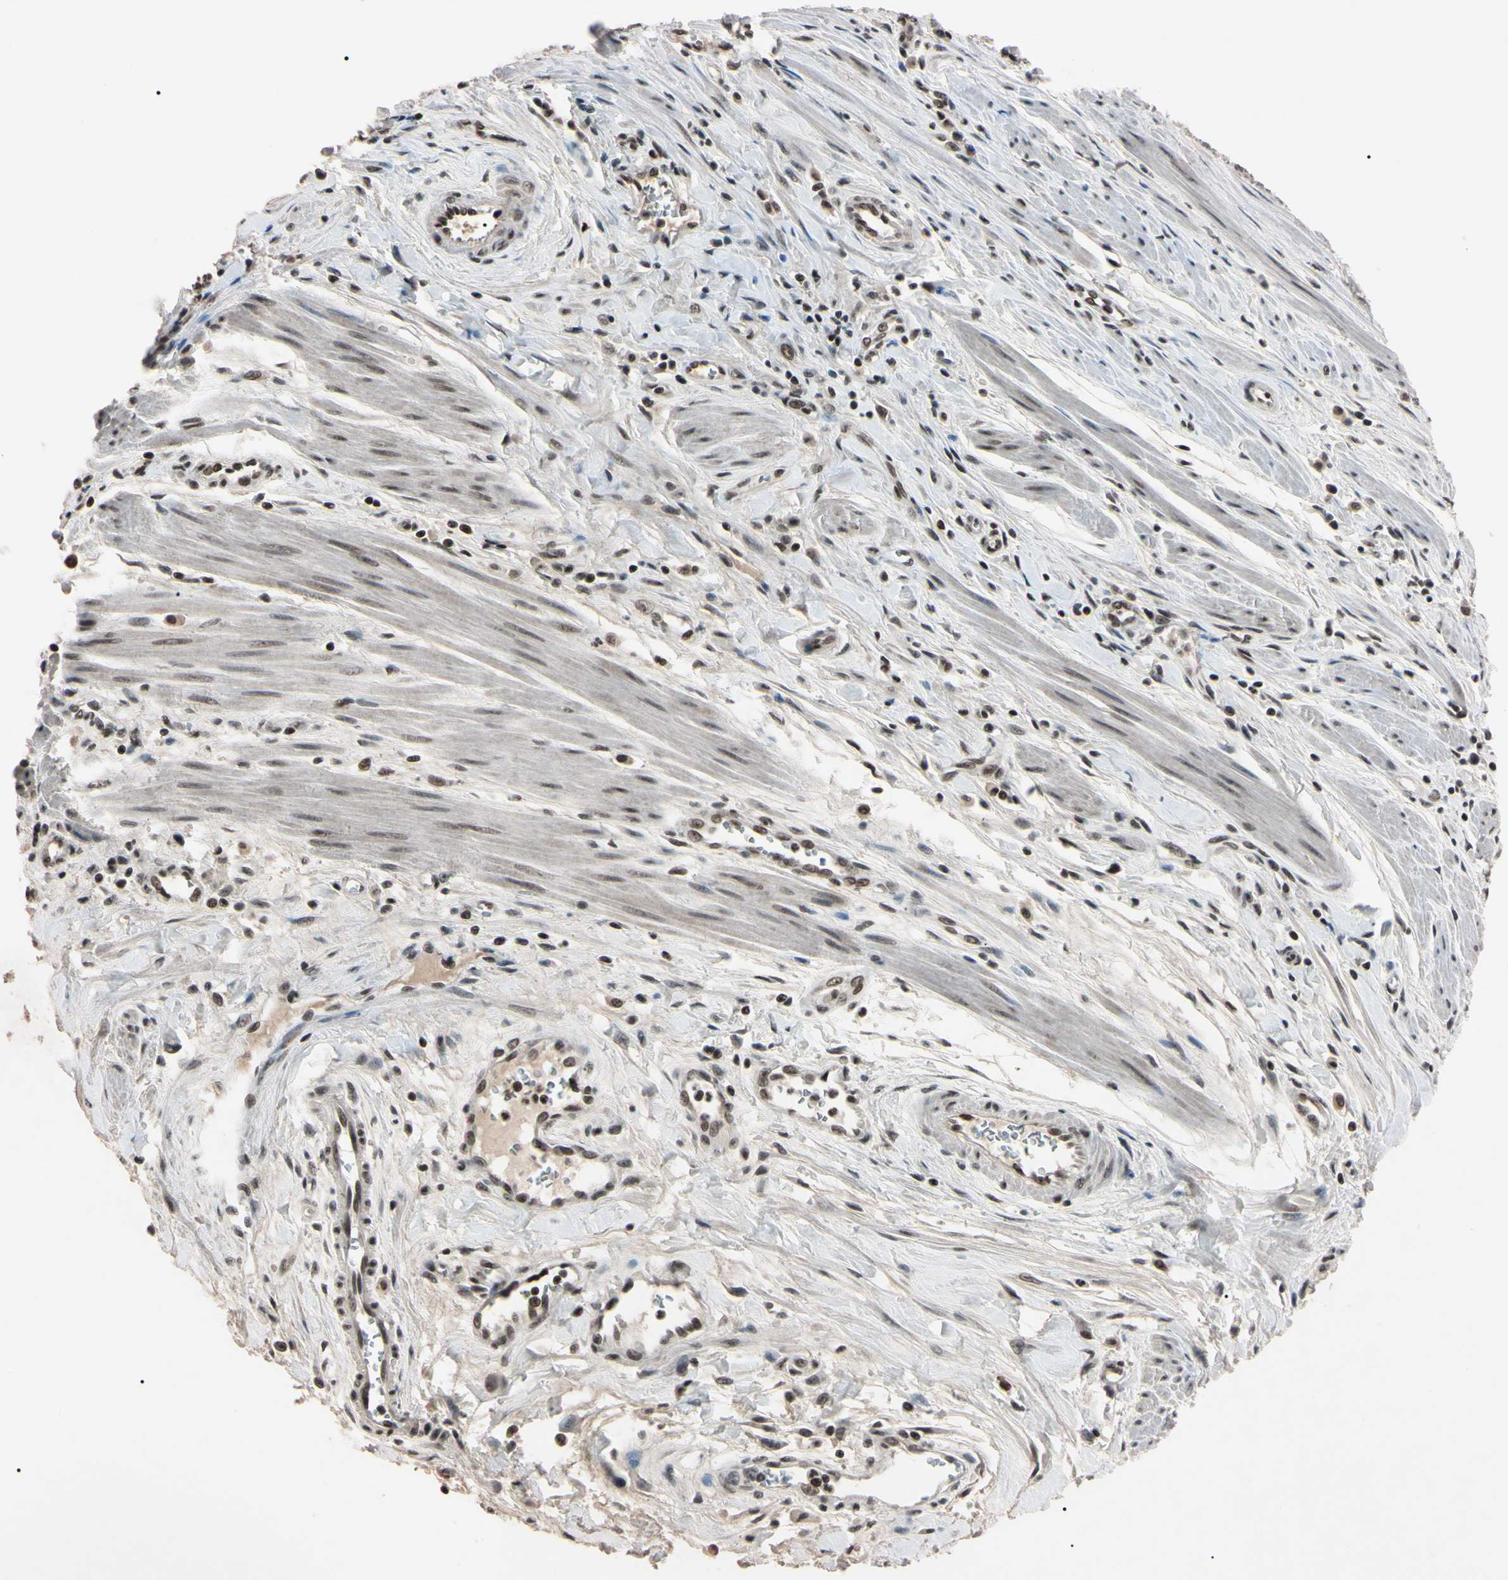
{"staining": {"intensity": "moderate", "quantity": "25%-75%", "location": "nuclear"}, "tissue": "pancreatic cancer", "cell_type": "Tumor cells", "image_type": "cancer", "snomed": [{"axis": "morphology", "description": "Normal tissue, NOS"}, {"axis": "topography", "description": "Lymph node"}], "caption": "Moderate nuclear staining is identified in approximately 25%-75% of tumor cells in pancreatic cancer. (Brightfield microscopy of DAB IHC at high magnification).", "gene": "YY1", "patient": {"sex": "male", "age": 50}}